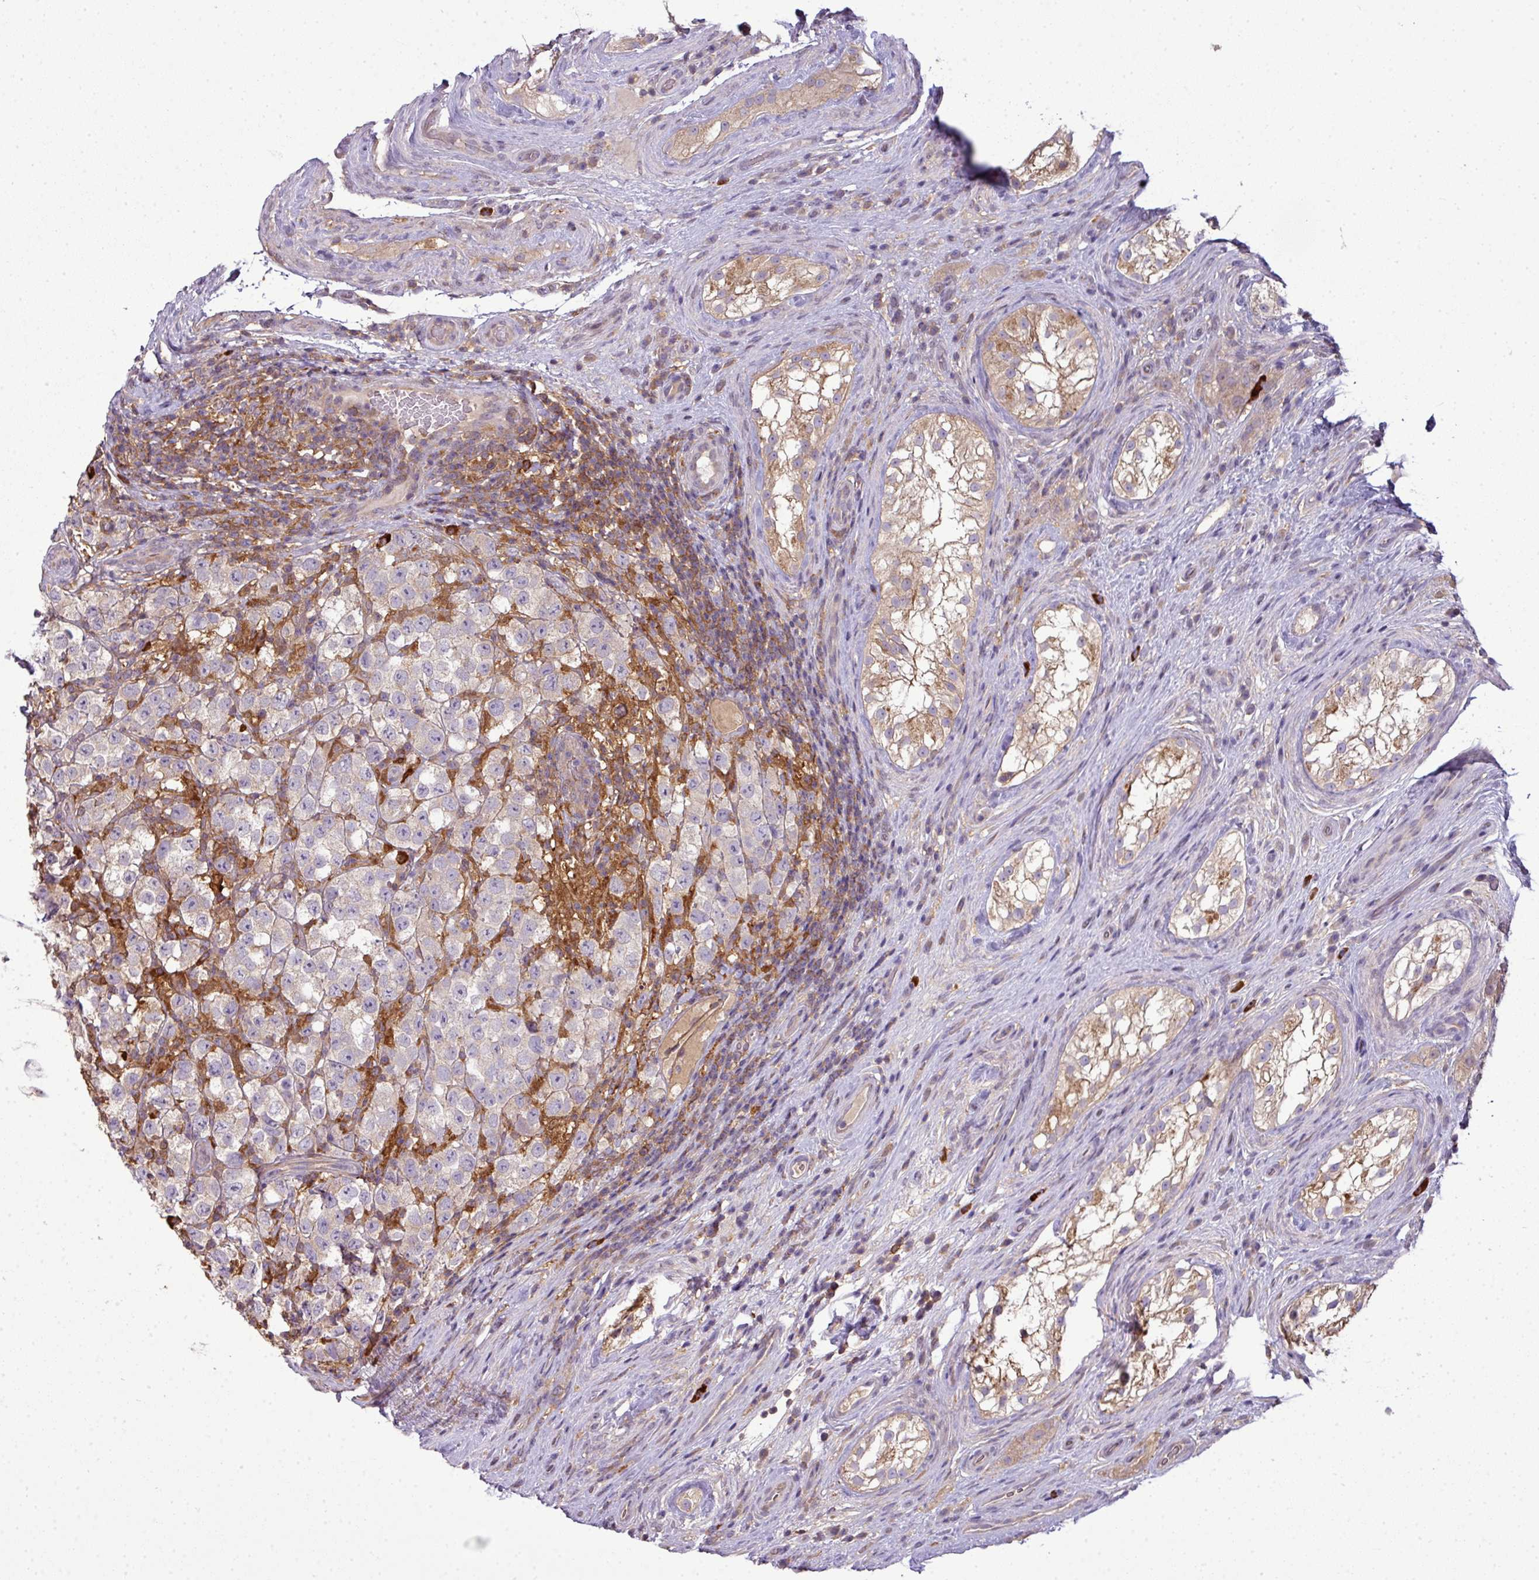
{"staining": {"intensity": "negative", "quantity": "none", "location": "none"}, "tissue": "testis cancer", "cell_type": "Tumor cells", "image_type": "cancer", "snomed": [{"axis": "morphology", "description": "Seminoma, NOS"}, {"axis": "morphology", "description": "Carcinoma, Embryonal, NOS"}, {"axis": "topography", "description": "Testis"}], "caption": "The micrograph reveals no staining of tumor cells in testis seminoma. (Brightfield microscopy of DAB (3,3'-diaminobenzidine) immunohistochemistry at high magnification).", "gene": "STAT5A", "patient": {"sex": "male", "age": 41}}